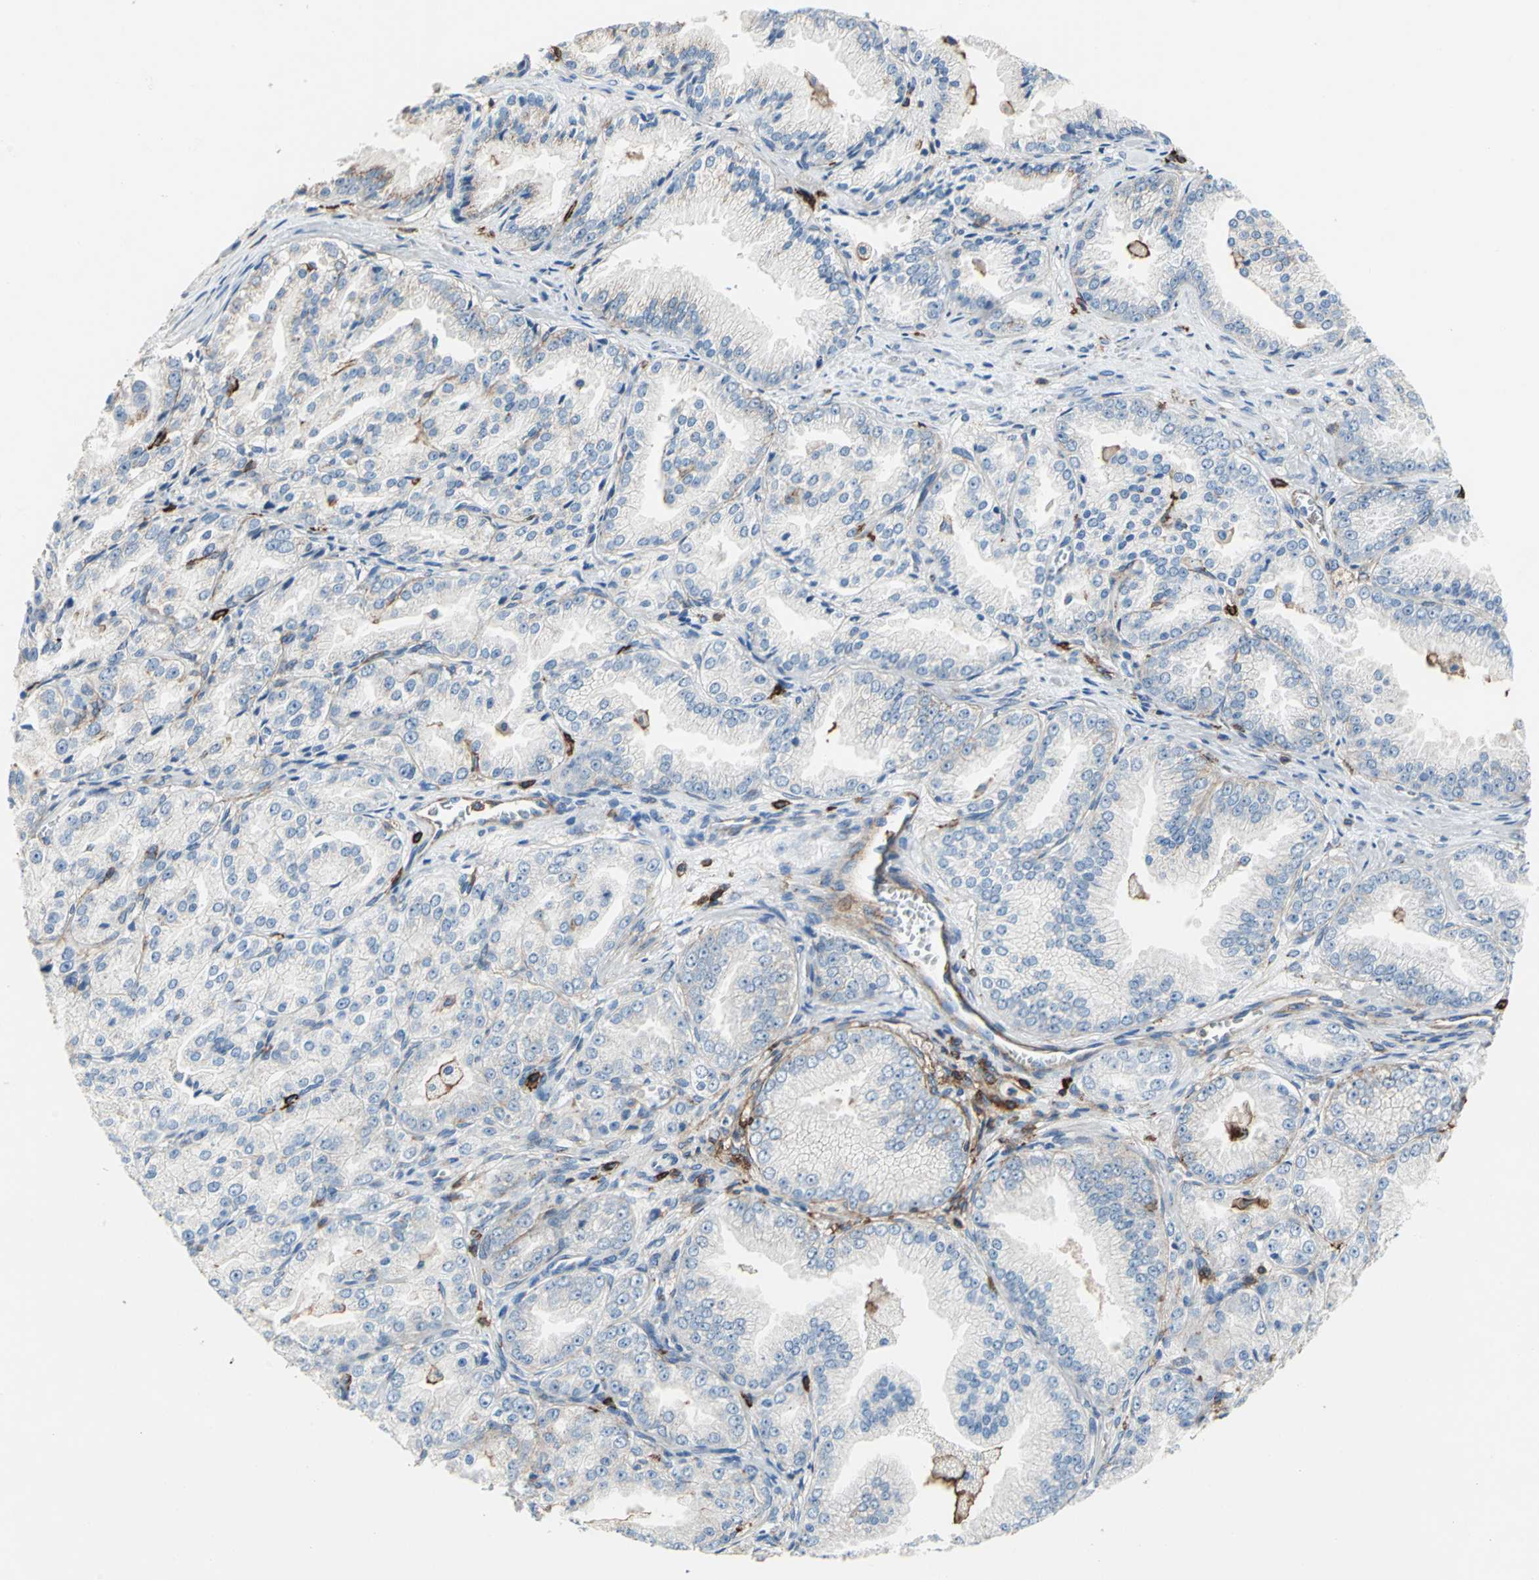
{"staining": {"intensity": "weak", "quantity": "25%-75%", "location": "cytoplasmic/membranous"}, "tissue": "prostate cancer", "cell_type": "Tumor cells", "image_type": "cancer", "snomed": [{"axis": "morphology", "description": "Adenocarcinoma, High grade"}, {"axis": "topography", "description": "Prostate"}], "caption": "Protein expression analysis of human adenocarcinoma (high-grade) (prostate) reveals weak cytoplasmic/membranous positivity in about 25%-75% of tumor cells.", "gene": "CD44", "patient": {"sex": "male", "age": 61}}